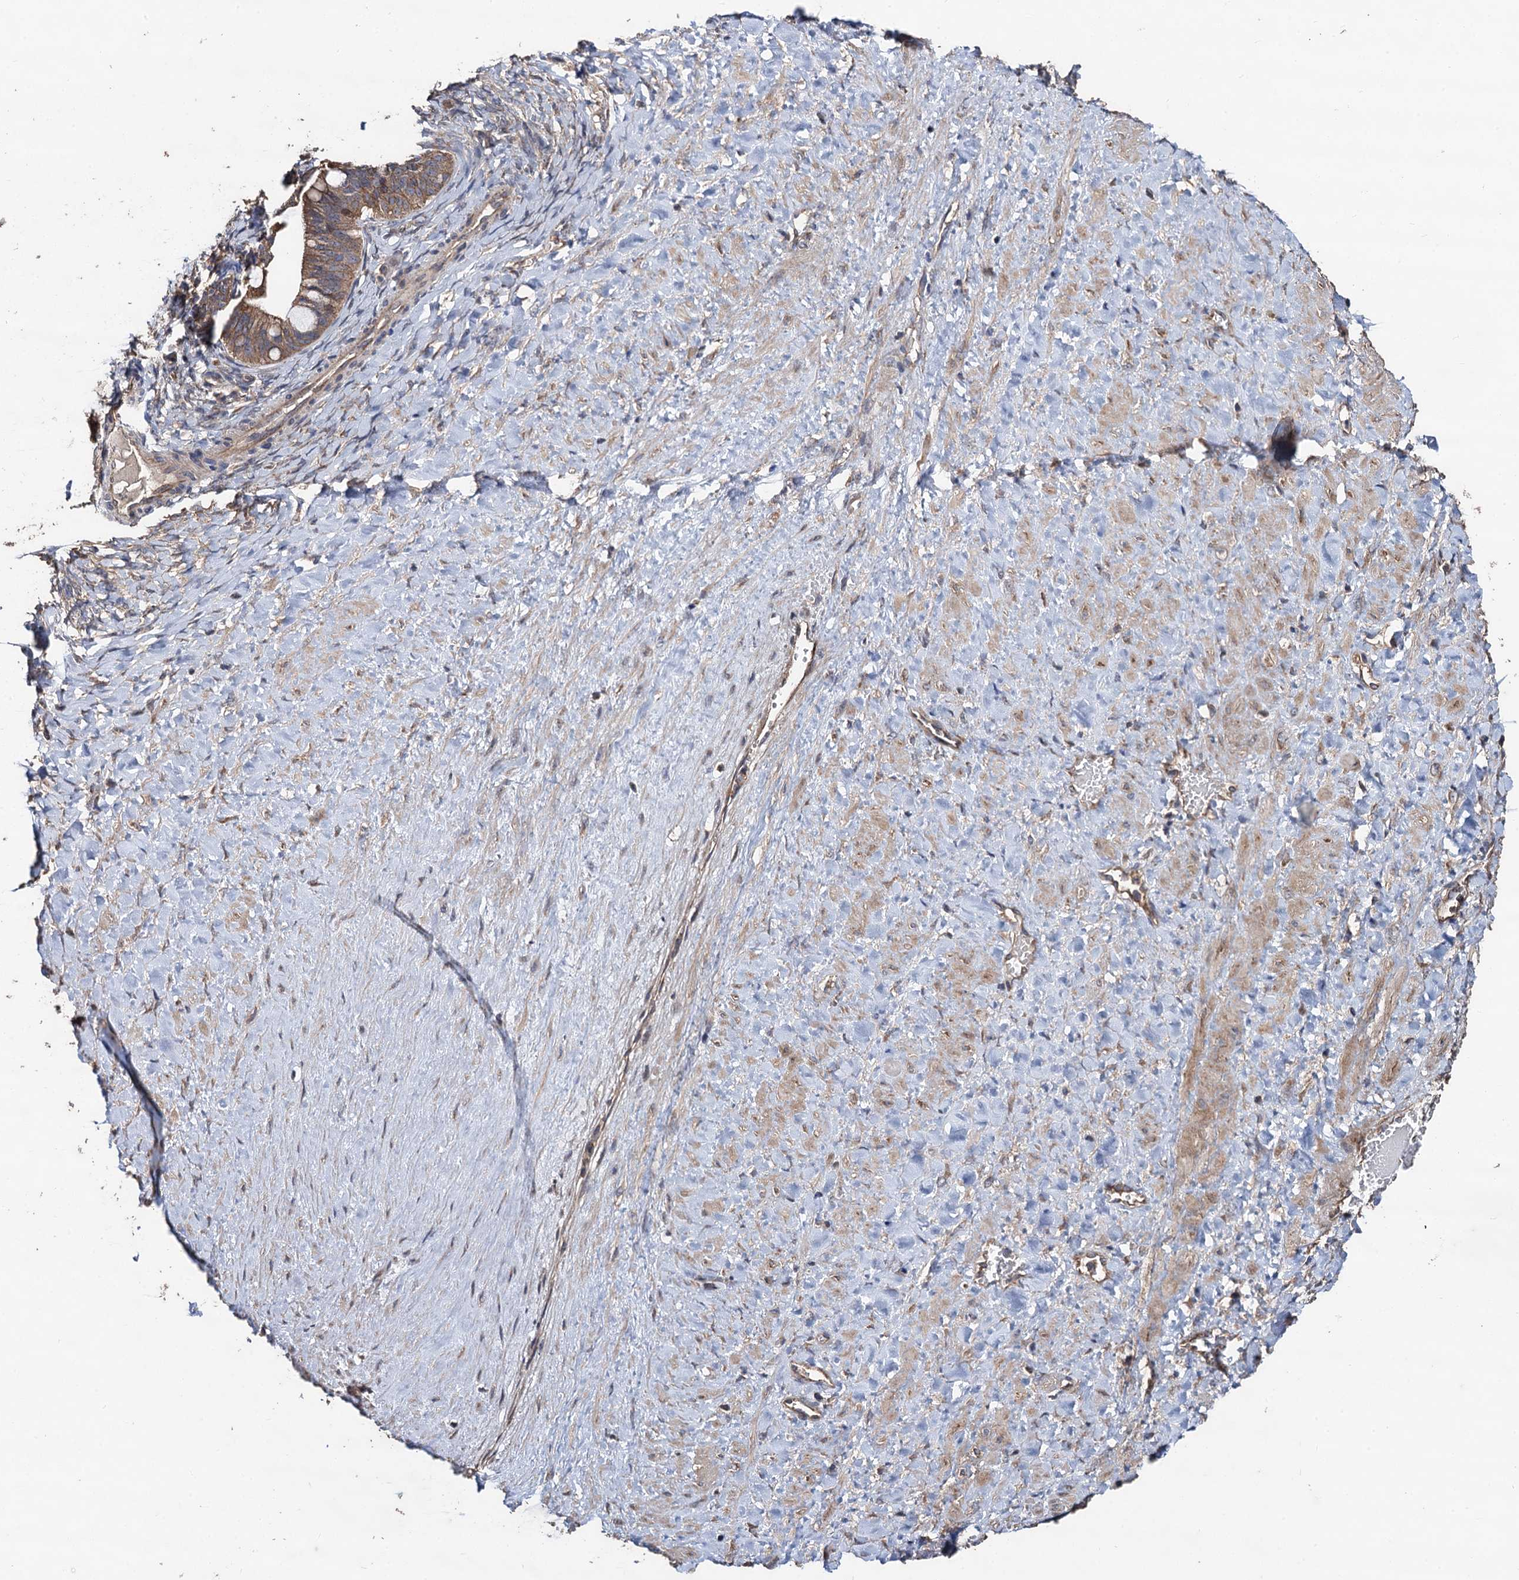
{"staining": {"intensity": "moderate", "quantity": ">75%", "location": "cytoplasmic/membranous"}, "tissue": "ovarian cancer", "cell_type": "Tumor cells", "image_type": "cancer", "snomed": [{"axis": "morphology", "description": "Cystadenocarcinoma, mucinous, NOS"}, {"axis": "topography", "description": "Ovary"}], "caption": "Human mucinous cystadenocarcinoma (ovarian) stained for a protein (brown) shows moderate cytoplasmic/membranous positive positivity in about >75% of tumor cells.", "gene": "PPTC7", "patient": {"sex": "female", "age": 73}}